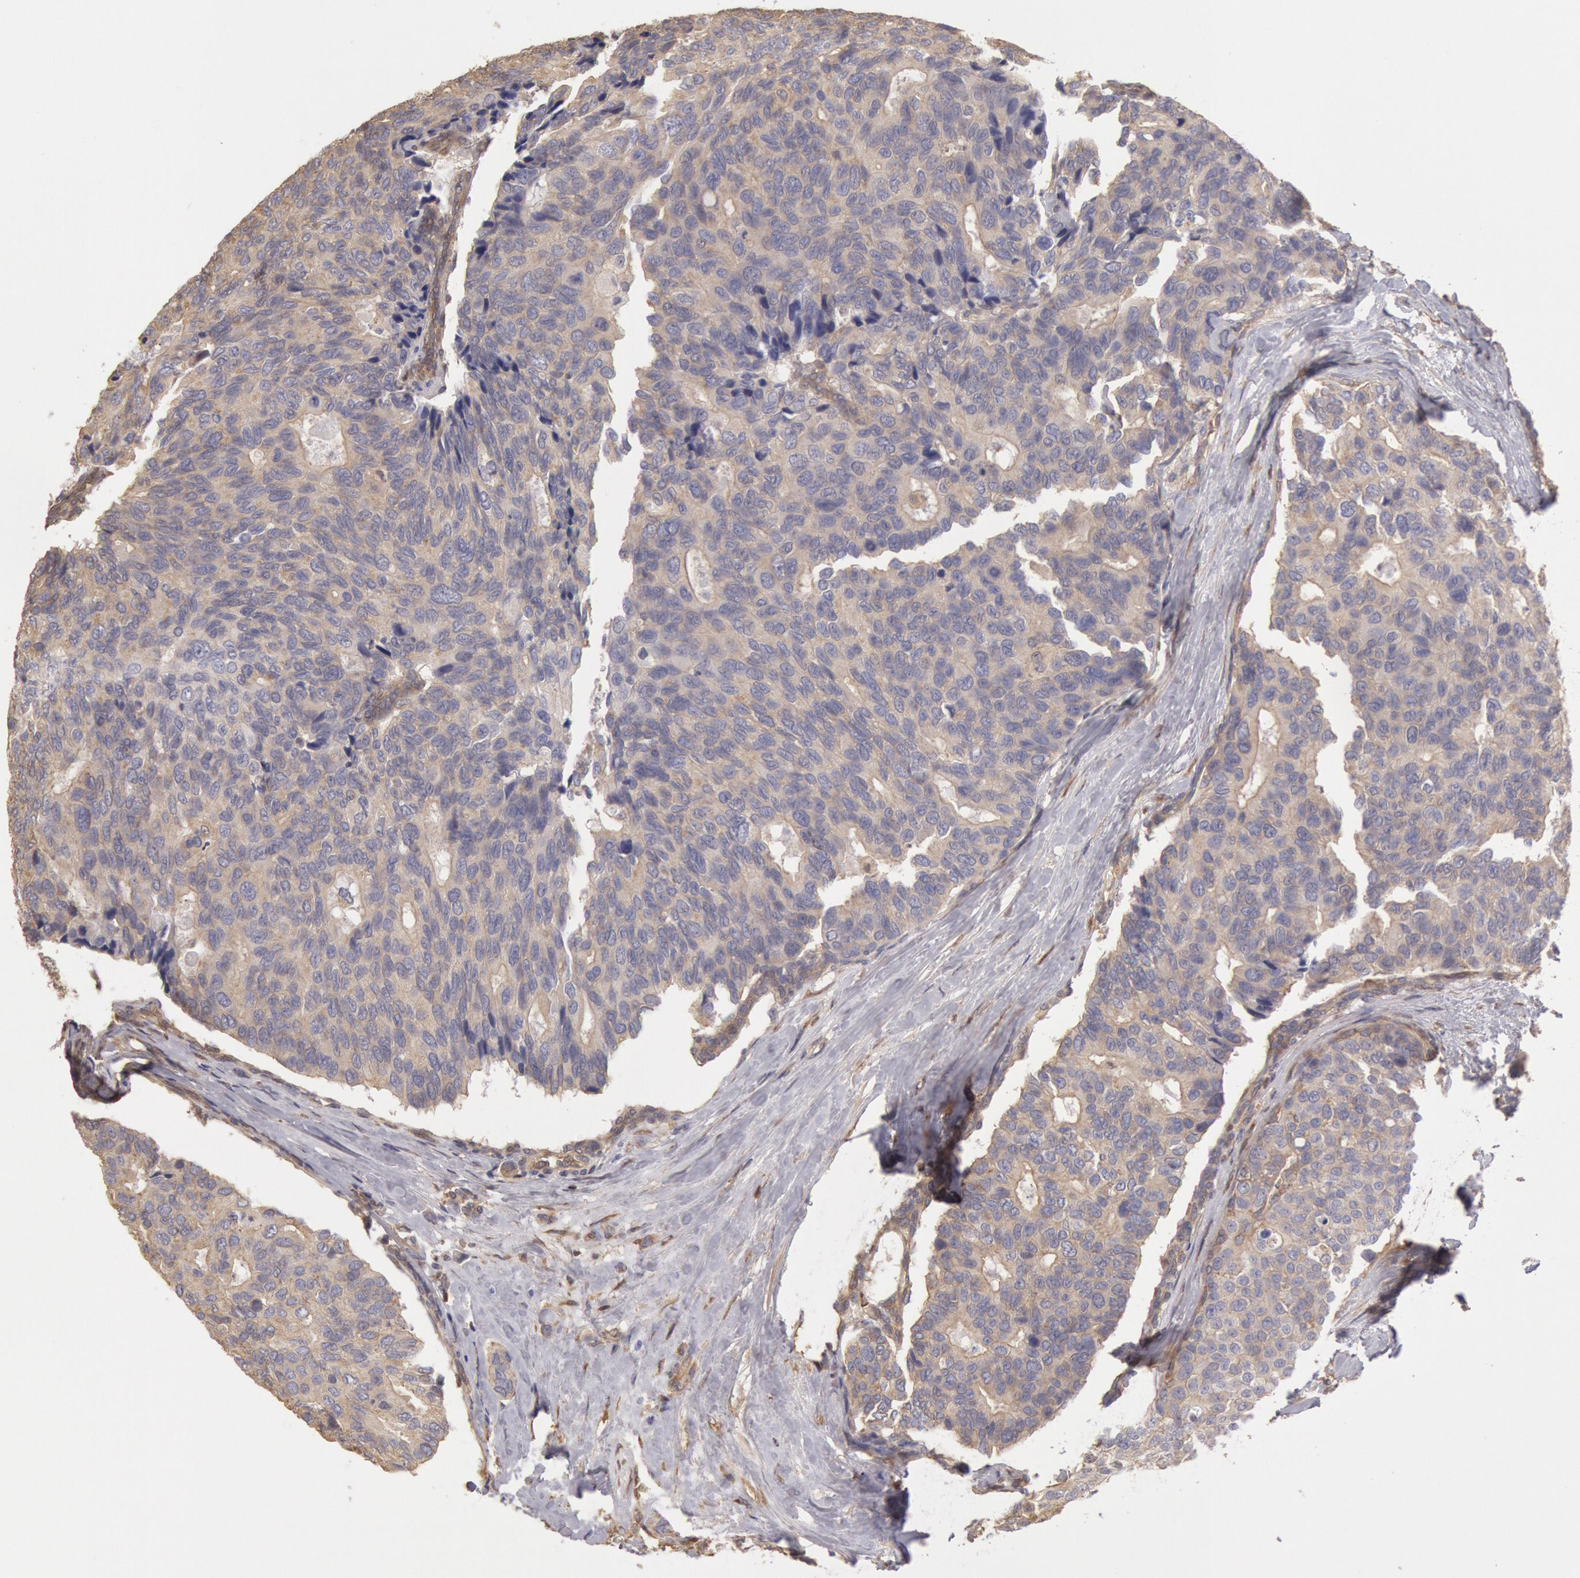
{"staining": {"intensity": "weak", "quantity": ">75%", "location": "cytoplasmic/membranous"}, "tissue": "breast cancer", "cell_type": "Tumor cells", "image_type": "cancer", "snomed": [{"axis": "morphology", "description": "Duct carcinoma"}, {"axis": "topography", "description": "Breast"}], "caption": "Brown immunohistochemical staining in human breast cancer displays weak cytoplasmic/membranous positivity in approximately >75% of tumor cells.", "gene": "CCDC50", "patient": {"sex": "female", "age": 69}}